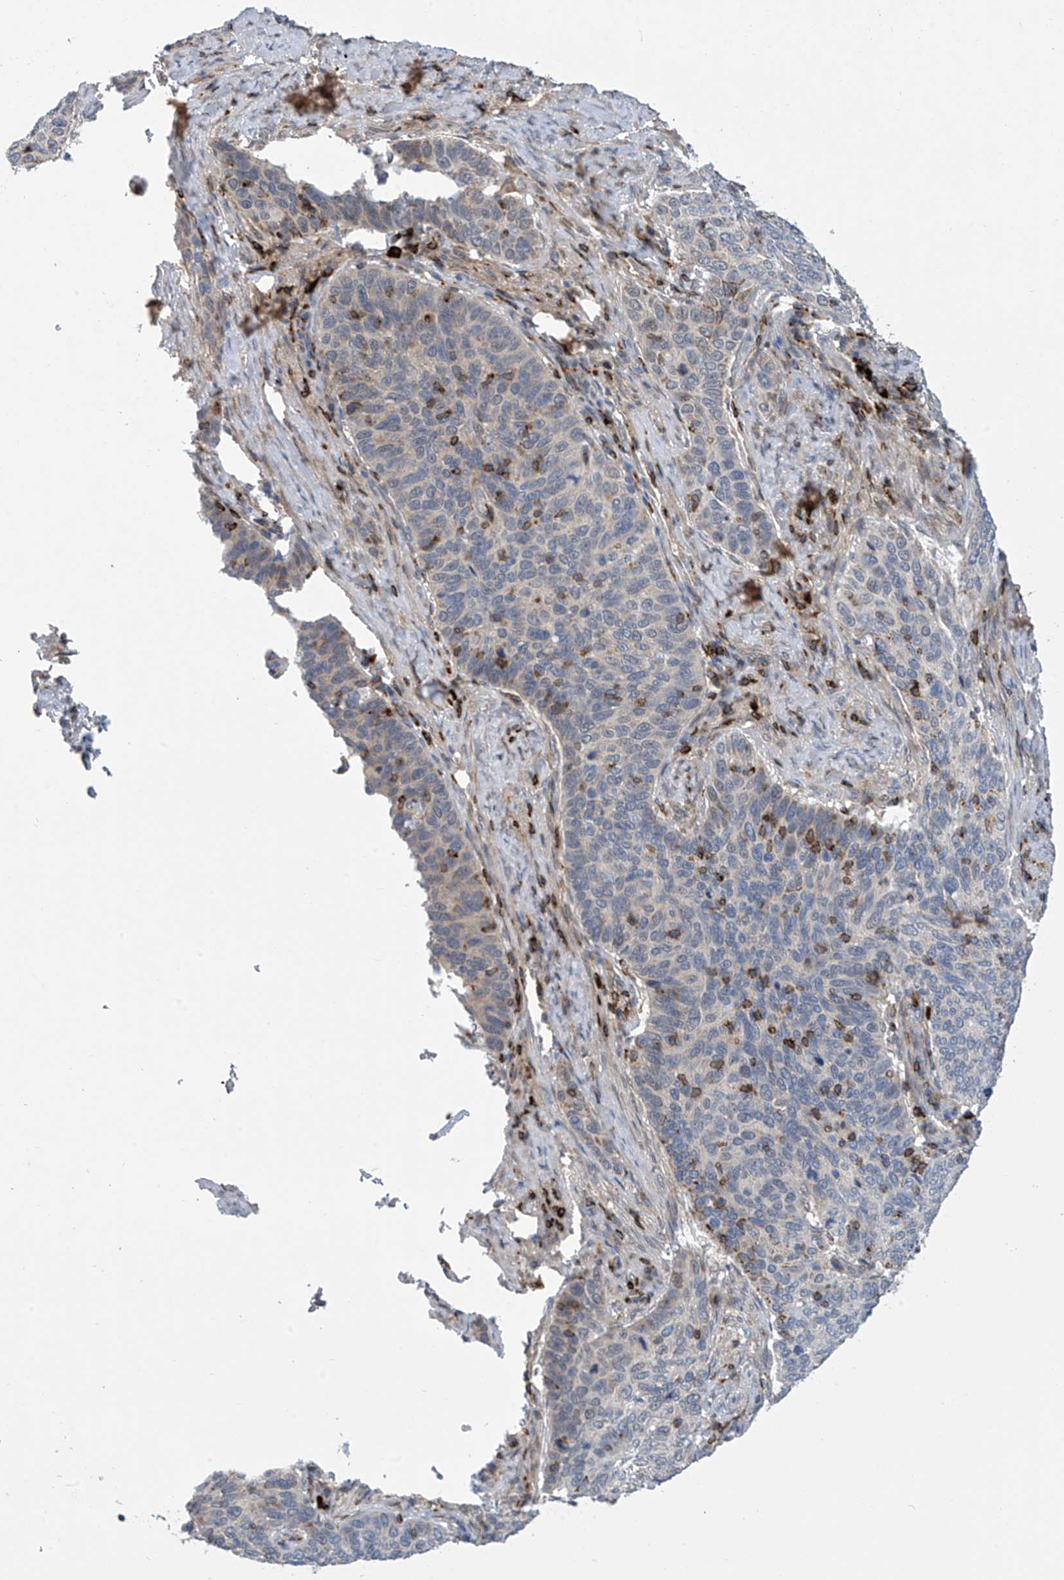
{"staining": {"intensity": "negative", "quantity": "none", "location": "none"}, "tissue": "cervical cancer", "cell_type": "Tumor cells", "image_type": "cancer", "snomed": [{"axis": "morphology", "description": "Squamous cell carcinoma, NOS"}, {"axis": "topography", "description": "Cervix"}], "caption": "Immunohistochemical staining of cervical cancer (squamous cell carcinoma) demonstrates no significant expression in tumor cells.", "gene": "IBA57", "patient": {"sex": "female", "age": 60}}